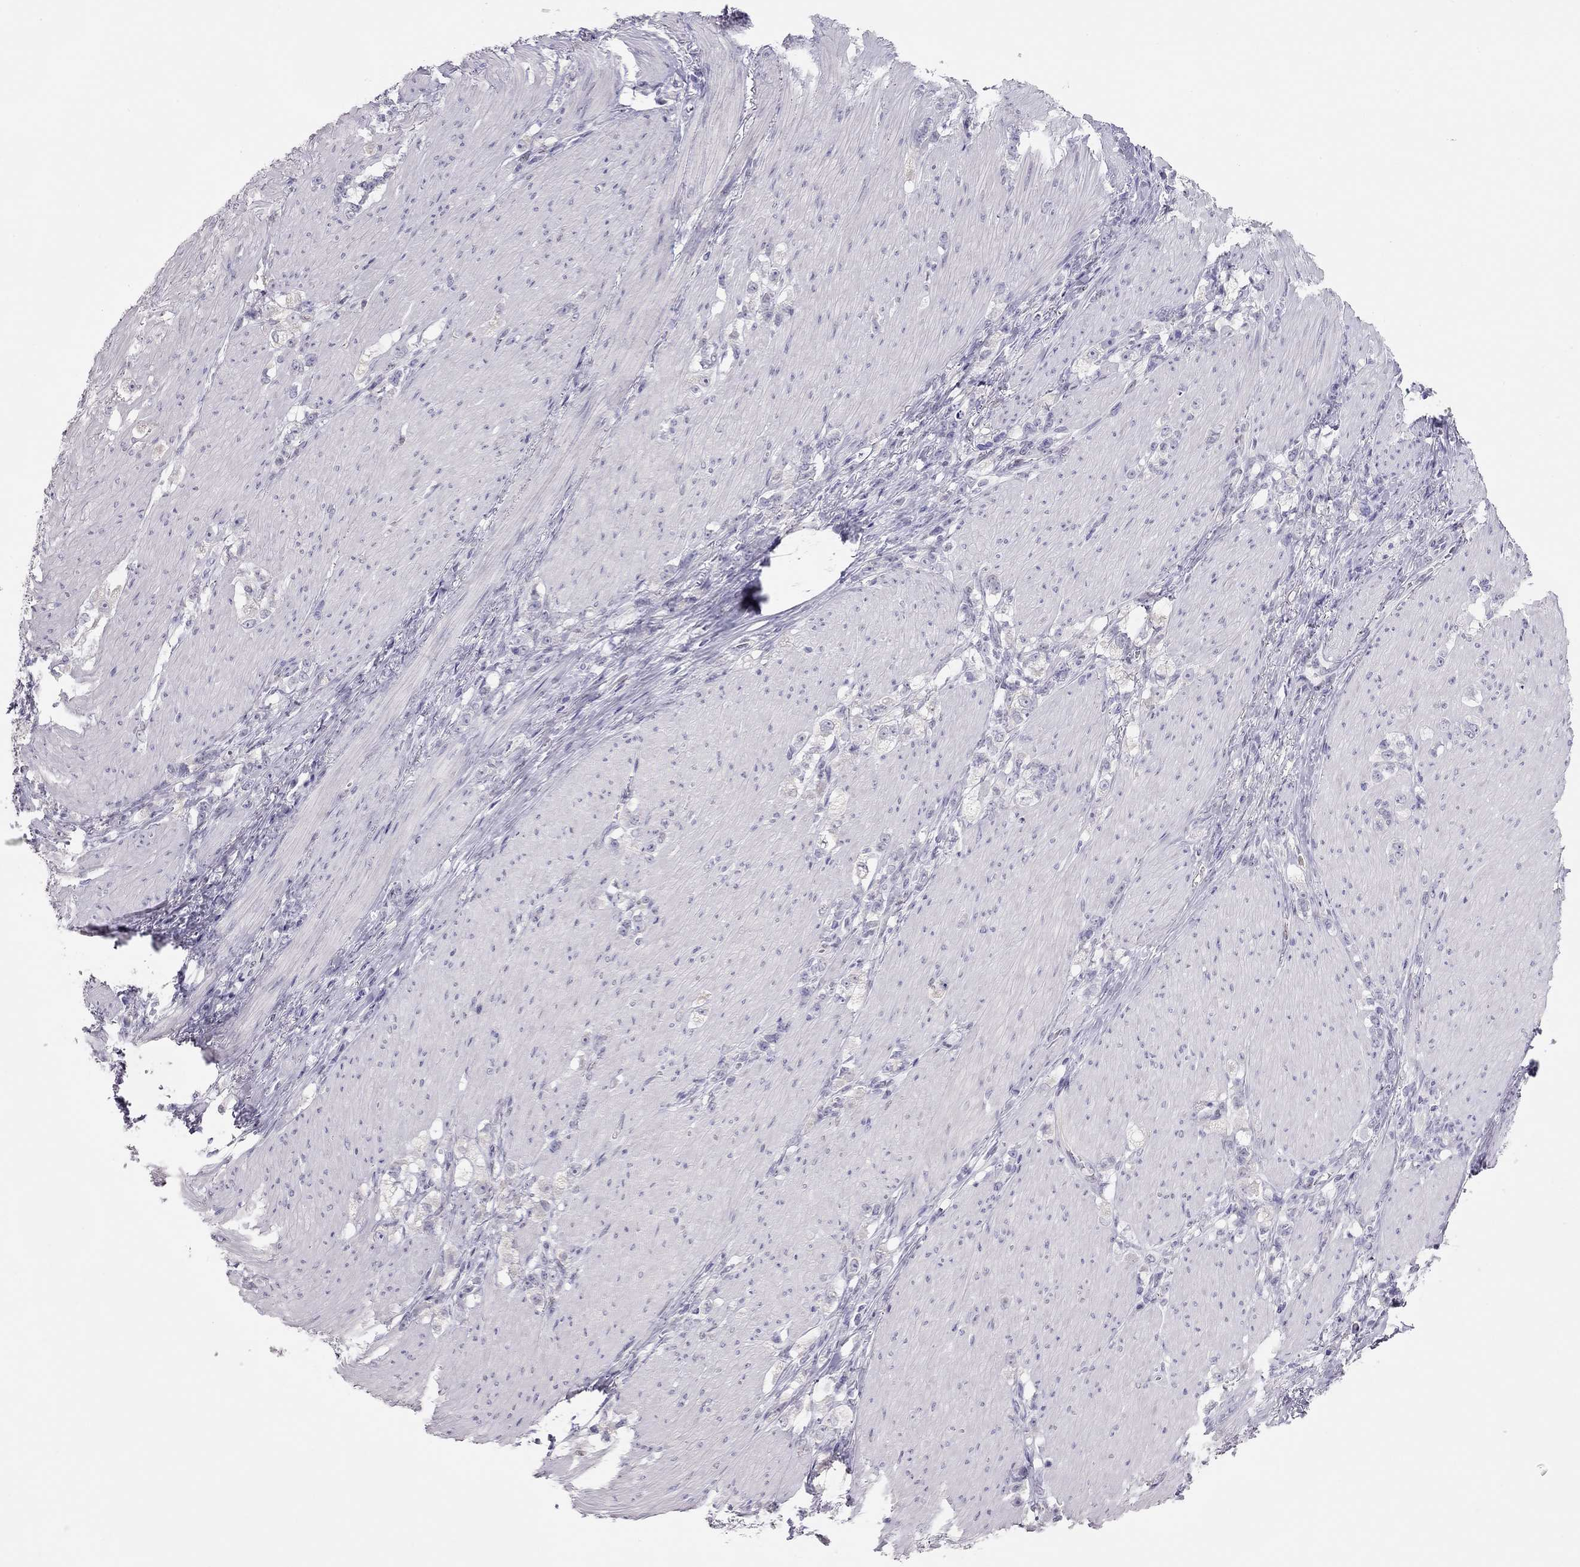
{"staining": {"intensity": "negative", "quantity": "none", "location": "none"}, "tissue": "stomach cancer", "cell_type": "Tumor cells", "image_type": "cancer", "snomed": [{"axis": "morphology", "description": "Adenocarcinoma, NOS"}, {"axis": "topography", "description": "Stomach, lower"}], "caption": "A high-resolution photomicrograph shows immunohistochemistry (IHC) staining of stomach cancer, which exhibits no significant positivity in tumor cells.", "gene": "KCNV2", "patient": {"sex": "male", "age": 88}}